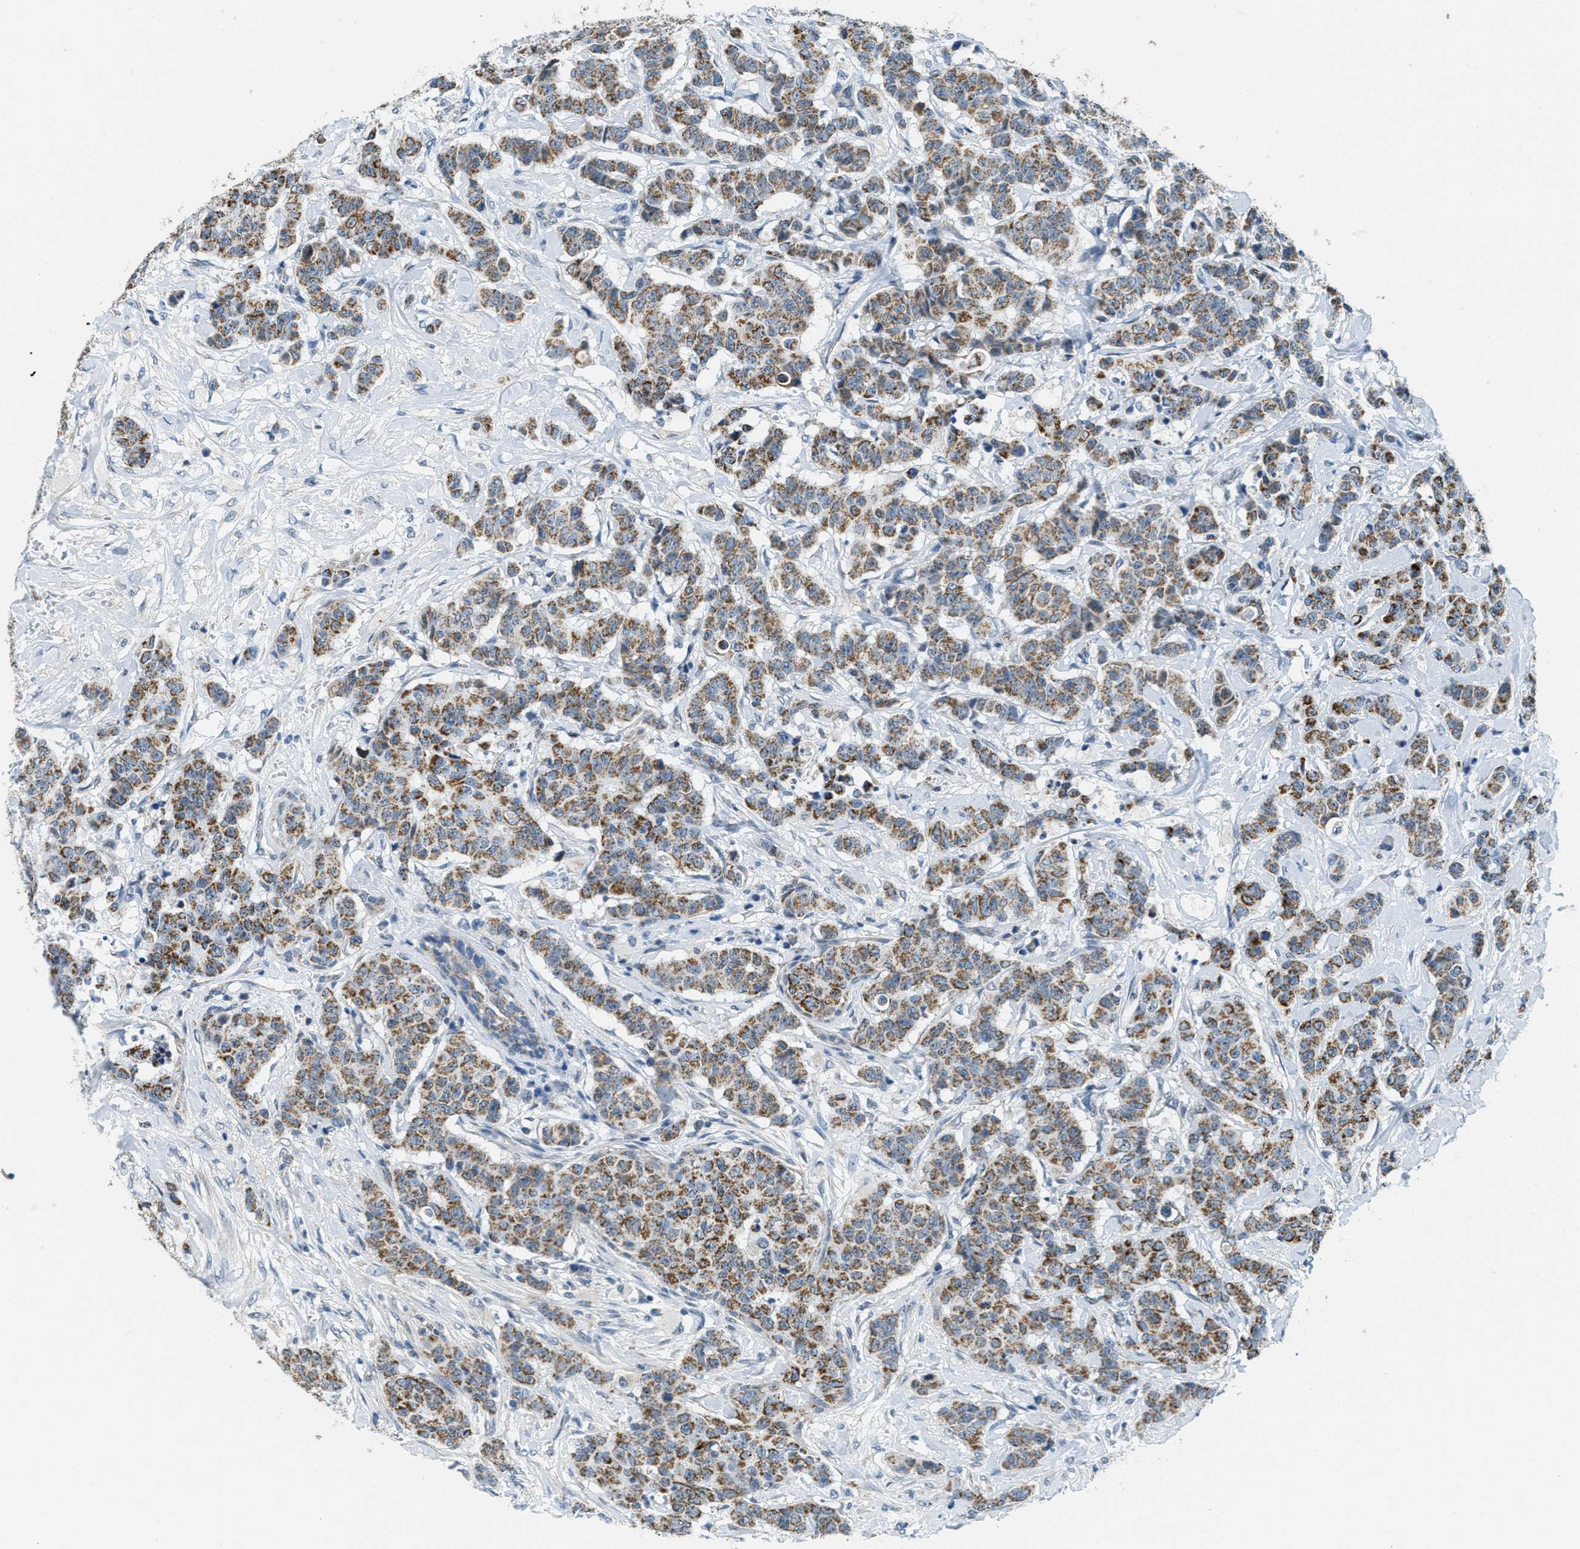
{"staining": {"intensity": "moderate", "quantity": ">75%", "location": "cytoplasmic/membranous"}, "tissue": "breast cancer", "cell_type": "Tumor cells", "image_type": "cancer", "snomed": [{"axis": "morphology", "description": "Normal tissue, NOS"}, {"axis": "morphology", "description": "Duct carcinoma"}, {"axis": "topography", "description": "Breast"}], "caption": "Breast invasive ductal carcinoma stained with immunohistochemistry (IHC) reveals moderate cytoplasmic/membranous positivity in approximately >75% of tumor cells.", "gene": "TOMM70", "patient": {"sex": "female", "age": 40}}